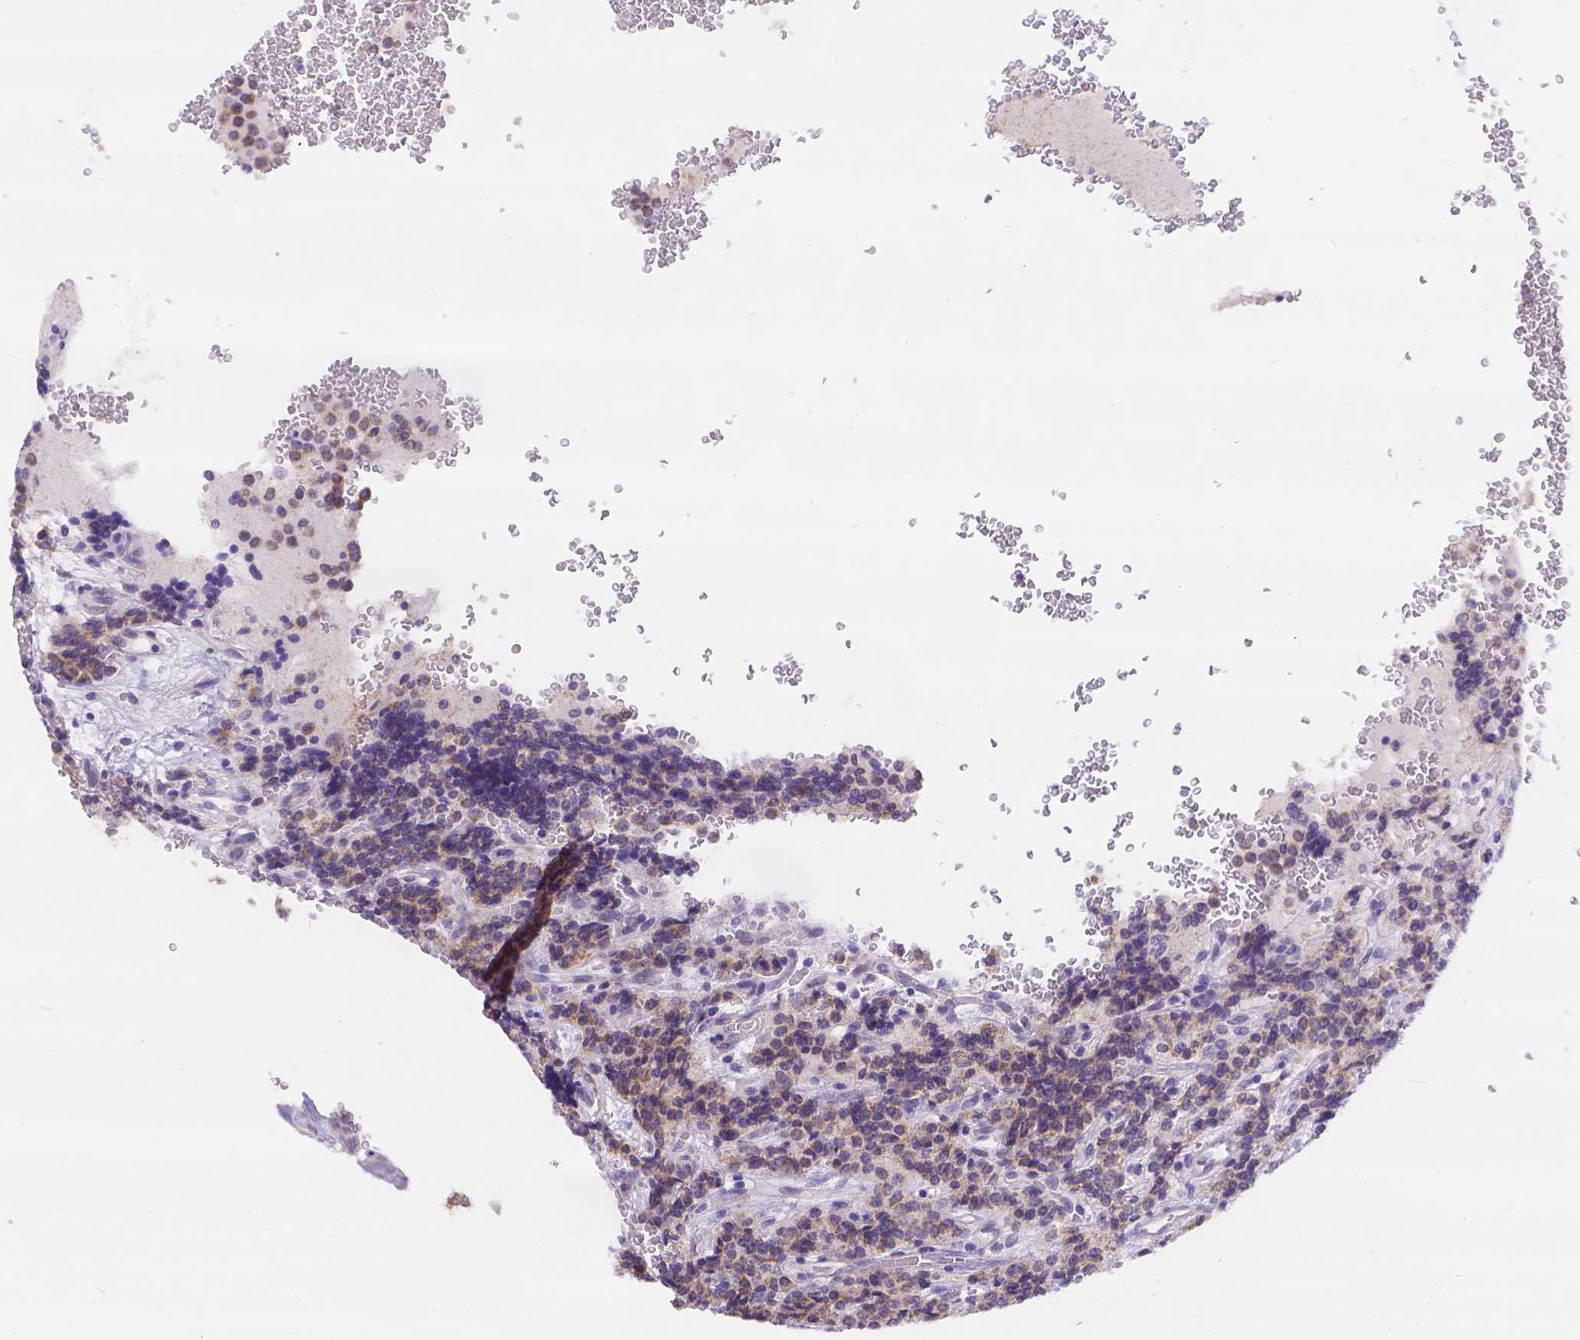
{"staining": {"intensity": "moderate", "quantity": "25%-75%", "location": "cytoplasmic/membranous"}, "tissue": "carcinoid", "cell_type": "Tumor cells", "image_type": "cancer", "snomed": [{"axis": "morphology", "description": "Carcinoid, malignant, NOS"}, {"axis": "topography", "description": "Pancreas"}], "caption": "This micrograph shows carcinoid stained with immunohistochemistry to label a protein in brown. The cytoplasmic/membranous of tumor cells show moderate positivity for the protein. Nuclei are counter-stained blue.", "gene": "DLEC1", "patient": {"sex": "male", "age": 36}}